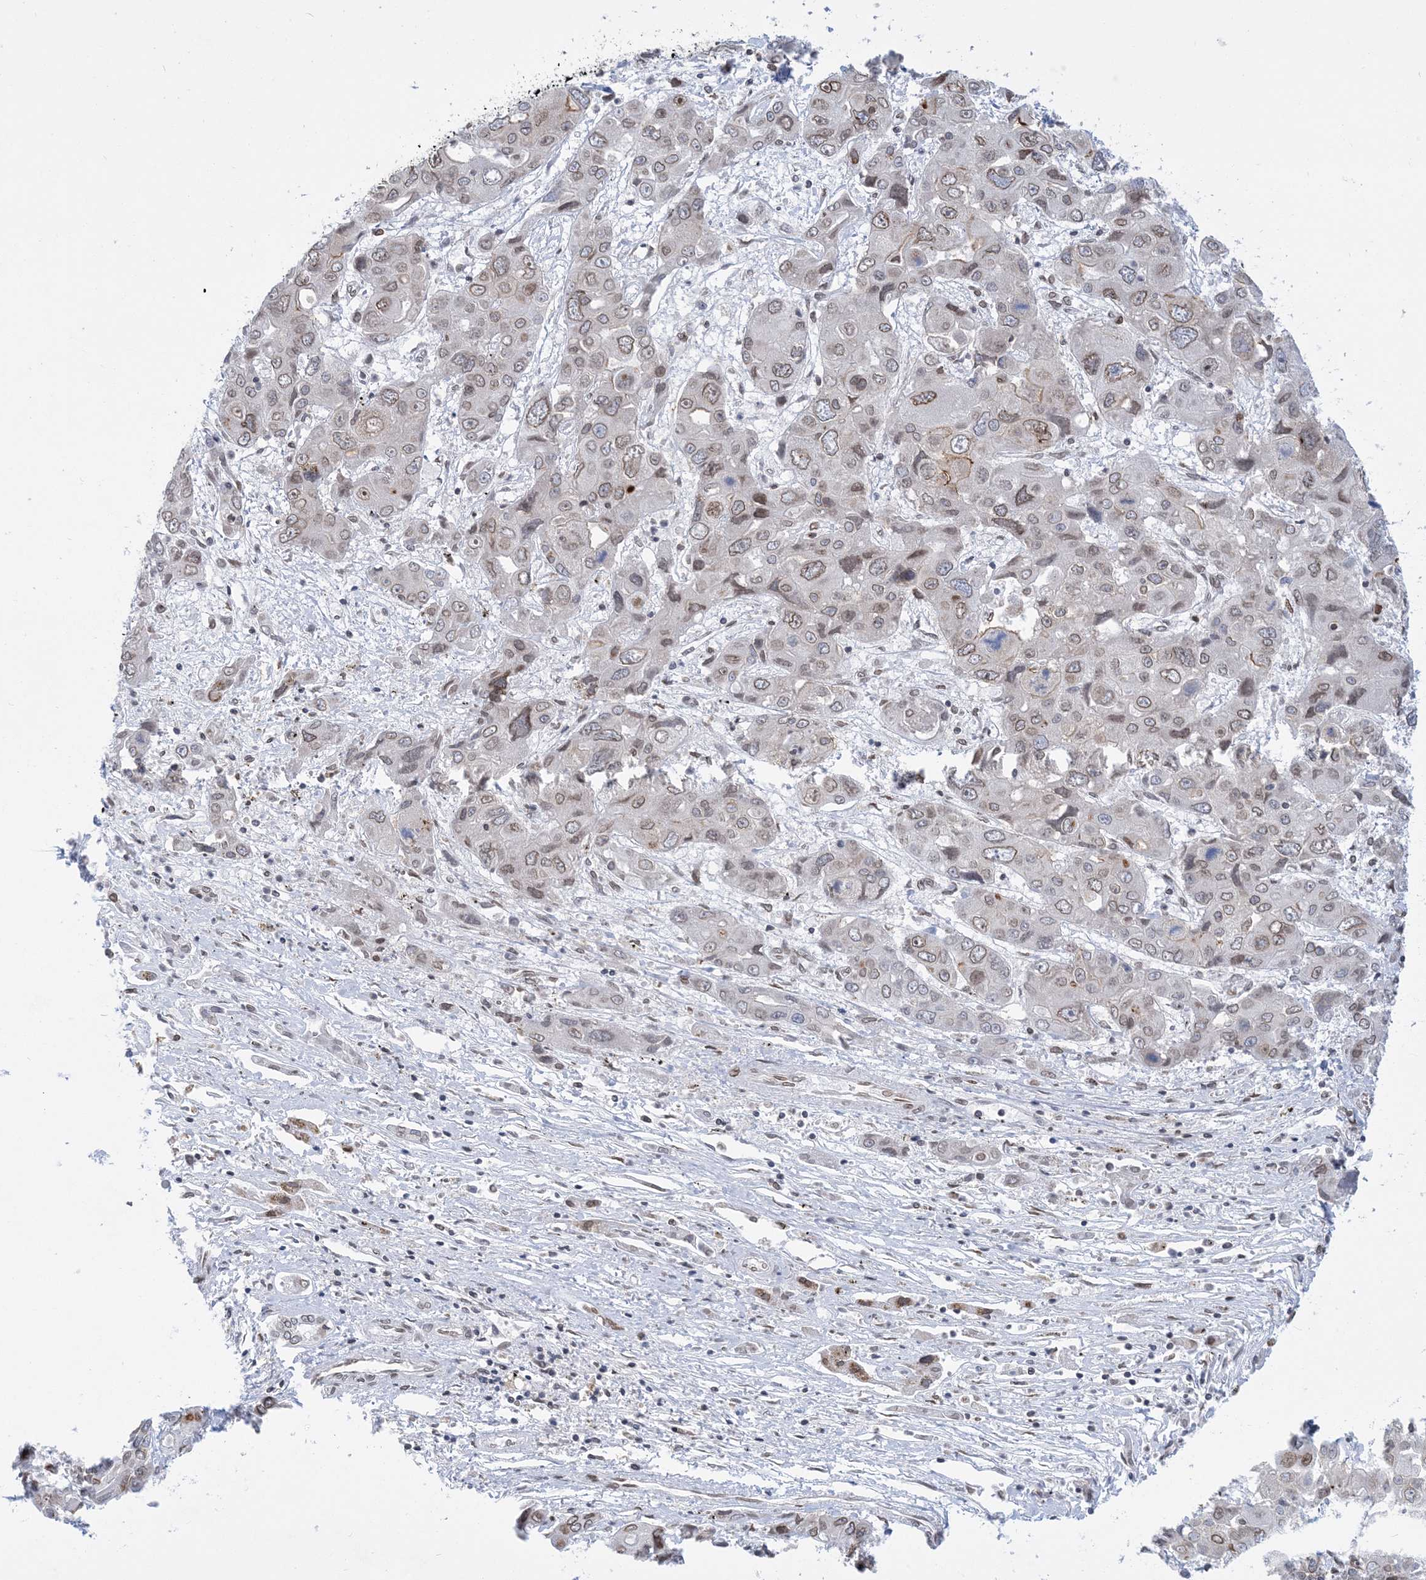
{"staining": {"intensity": "weak", "quantity": ">75%", "location": "cytoplasmic/membranous,nuclear"}, "tissue": "liver cancer", "cell_type": "Tumor cells", "image_type": "cancer", "snomed": [{"axis": "morphology", "description": "Cholangiocarcinoma"}, {"axis": "topography", "description": "Liver"}], "caption": "Immunohistochemical staining of liver cholangiocarcinoma shows low levels of weak cytoplasmic/membranous and nuclear protein positivity in about >75% of tumor cells. The staining was performed using DAB (3,3'-diaminobenzidine), with brown indicating positive protein expression. Nuclei are stained blue with hematoxylin.", "gene": "PCYT1A", "patient": {"sex": "male", "age": 67}}